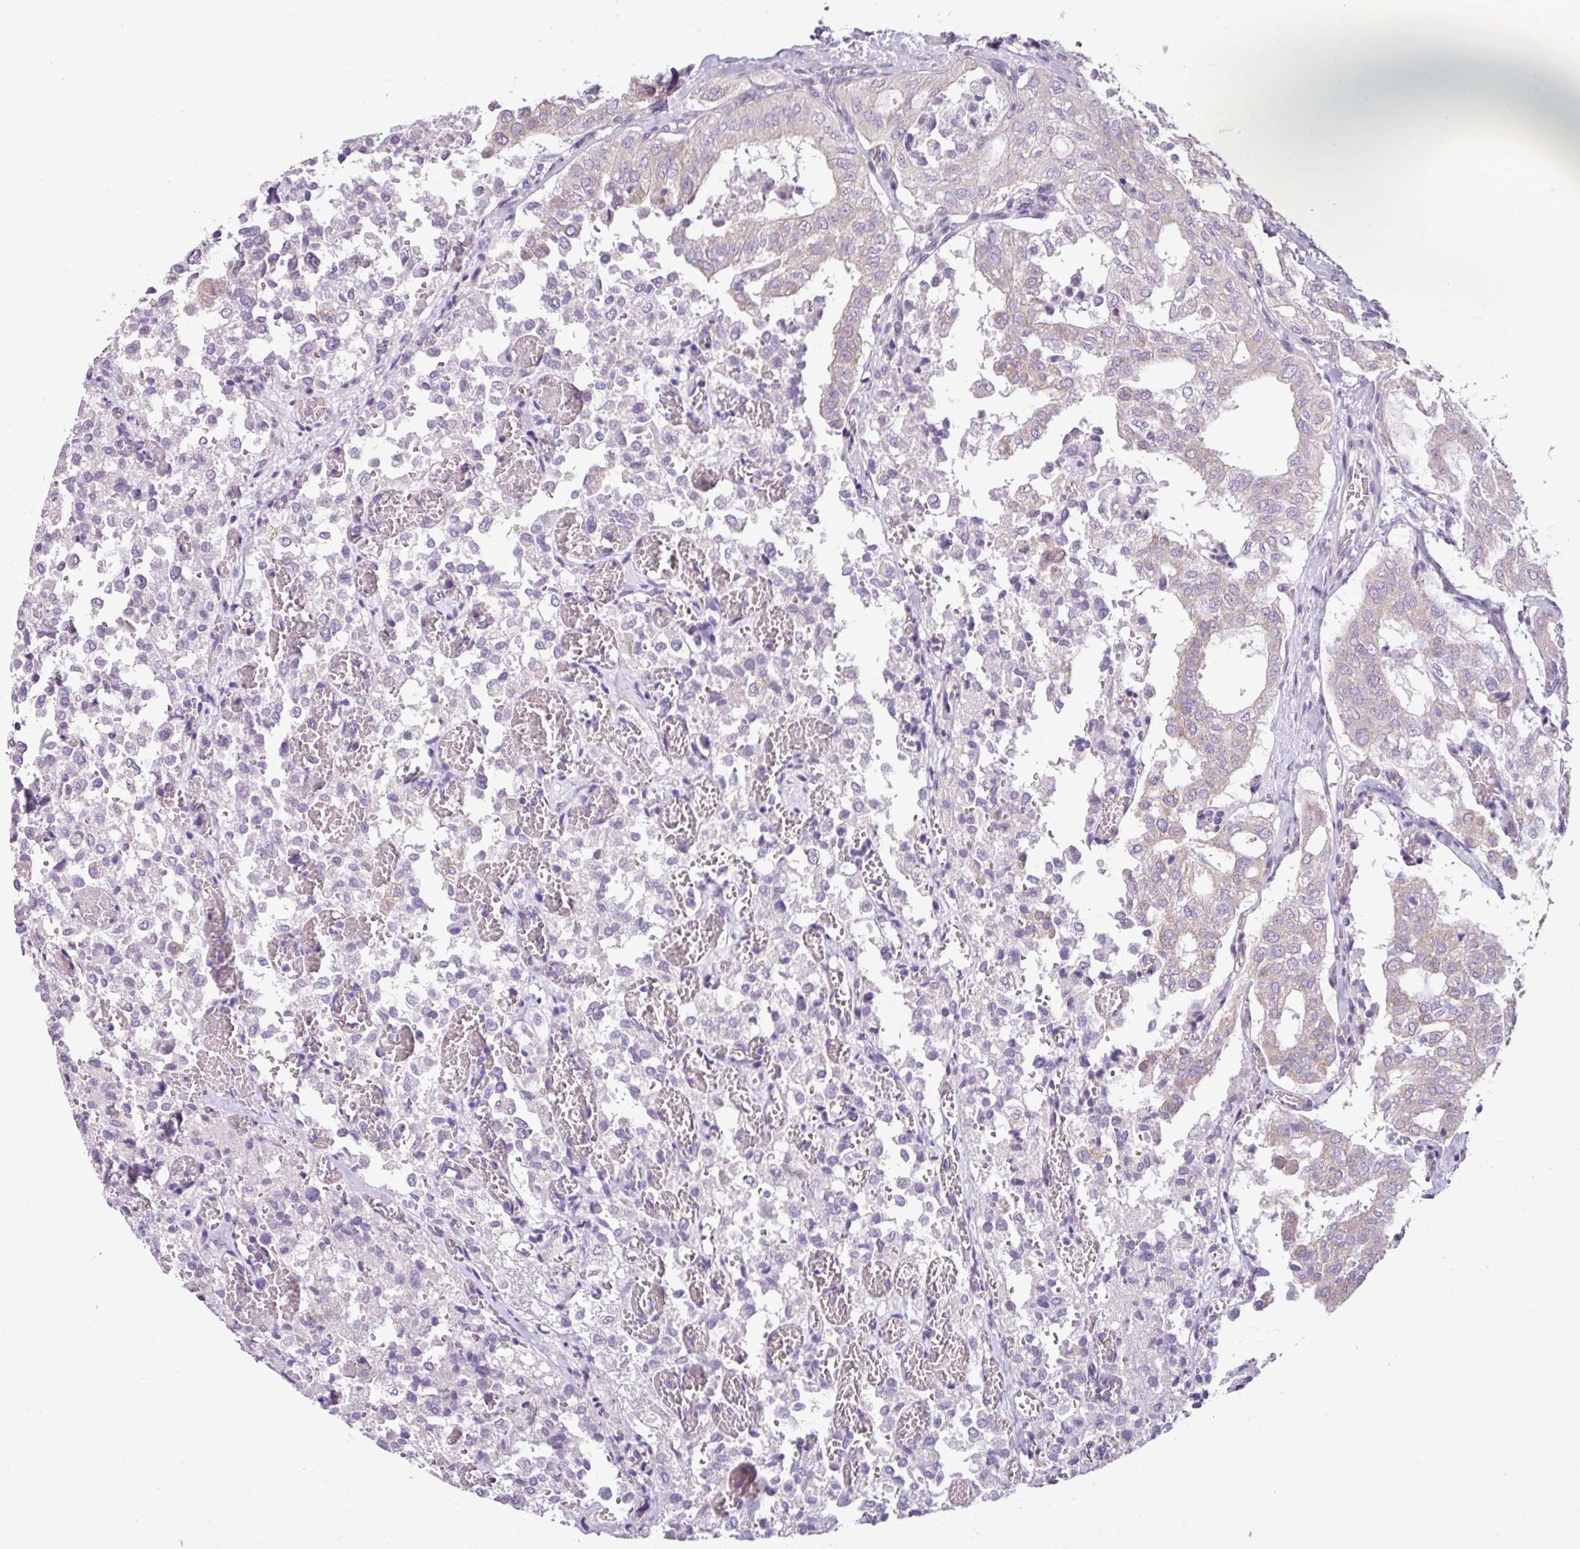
{"staining": {"intensity": "weak", "quantity": "<25%", "location": "cytoplasmic/membranous"}, "tissue": "thyroid cancer", "cell_type": "Tumor cells", "image_type": "cancer", "snomed": [{"axis": "morphology", "description": "Follicular adenoma carcinoma, NOS"}, {"axis": "topography", "description": "Thyroid gland"}], "caption": "High magnification brightfield microscopy of thyroid cancer (follicular adenoma carcinoma) stained with DAB (brown) and counterstained with hematoxylin (blue): tumor cells show no significant staining.", "gene": "TOR1AIP2", "patient": {"sex": "male", "age": 75}}